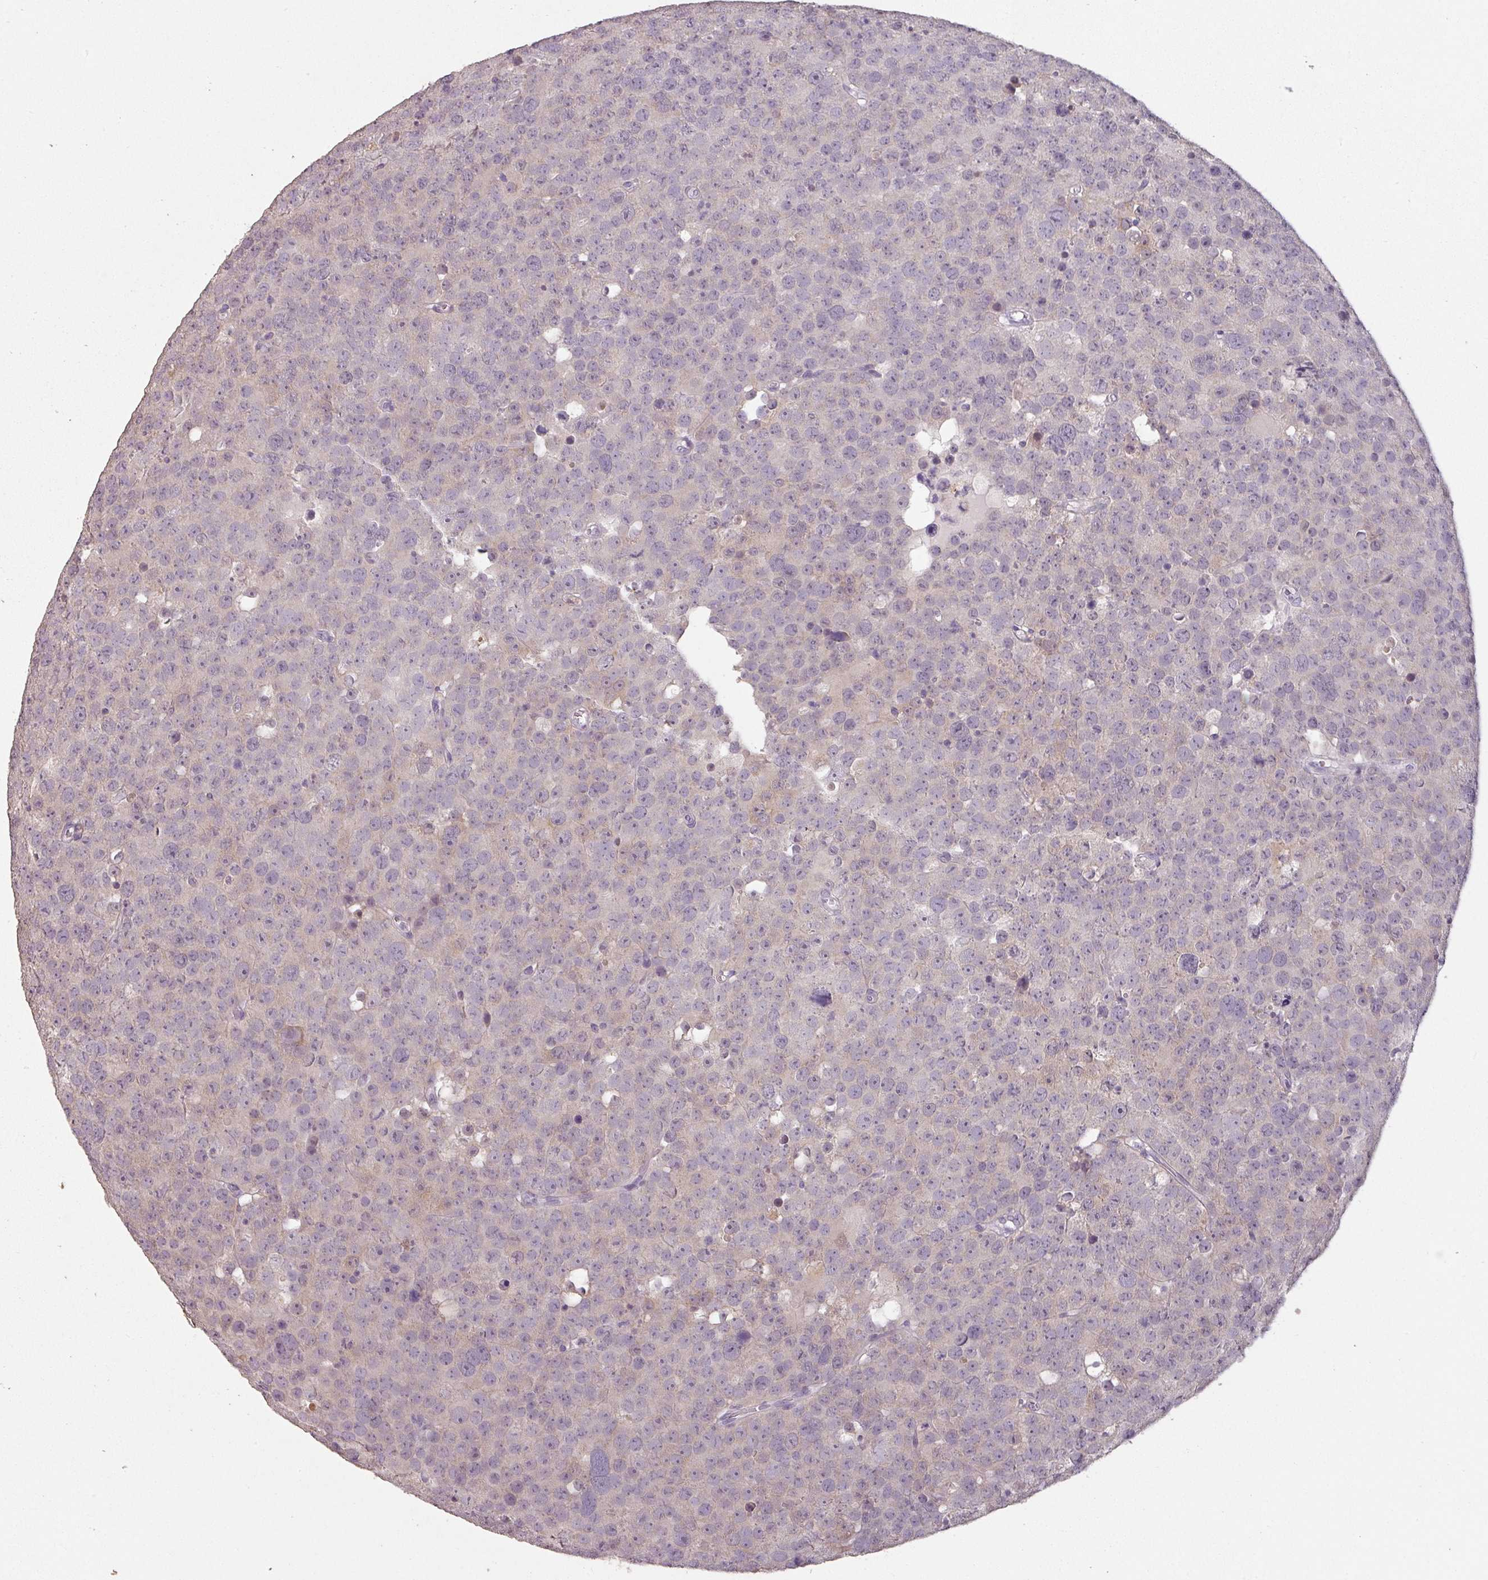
{"staining": {"intensity": "weak", "quantity": "<25%", "location": "cytoplasmic/membranous"}, "tissue": "testis cancer", "cell_type": "Tumor cells", "image_type": "cancer", "snomed": [{"axis": "morphology", "description": "Seminoma, NOS"}, {"axis": "topography", "description": "Testis"}], "caption": "A photomicrograph of testis seminoma stained for a protein exhibits no brown staining in tumor cells. (Brightfield microscopy of DAB (3,3'-diaminobenzidine) IHC at high magnification).", "gene": "LYPLA1", "patient": {"sex": "male", "age": 71}}